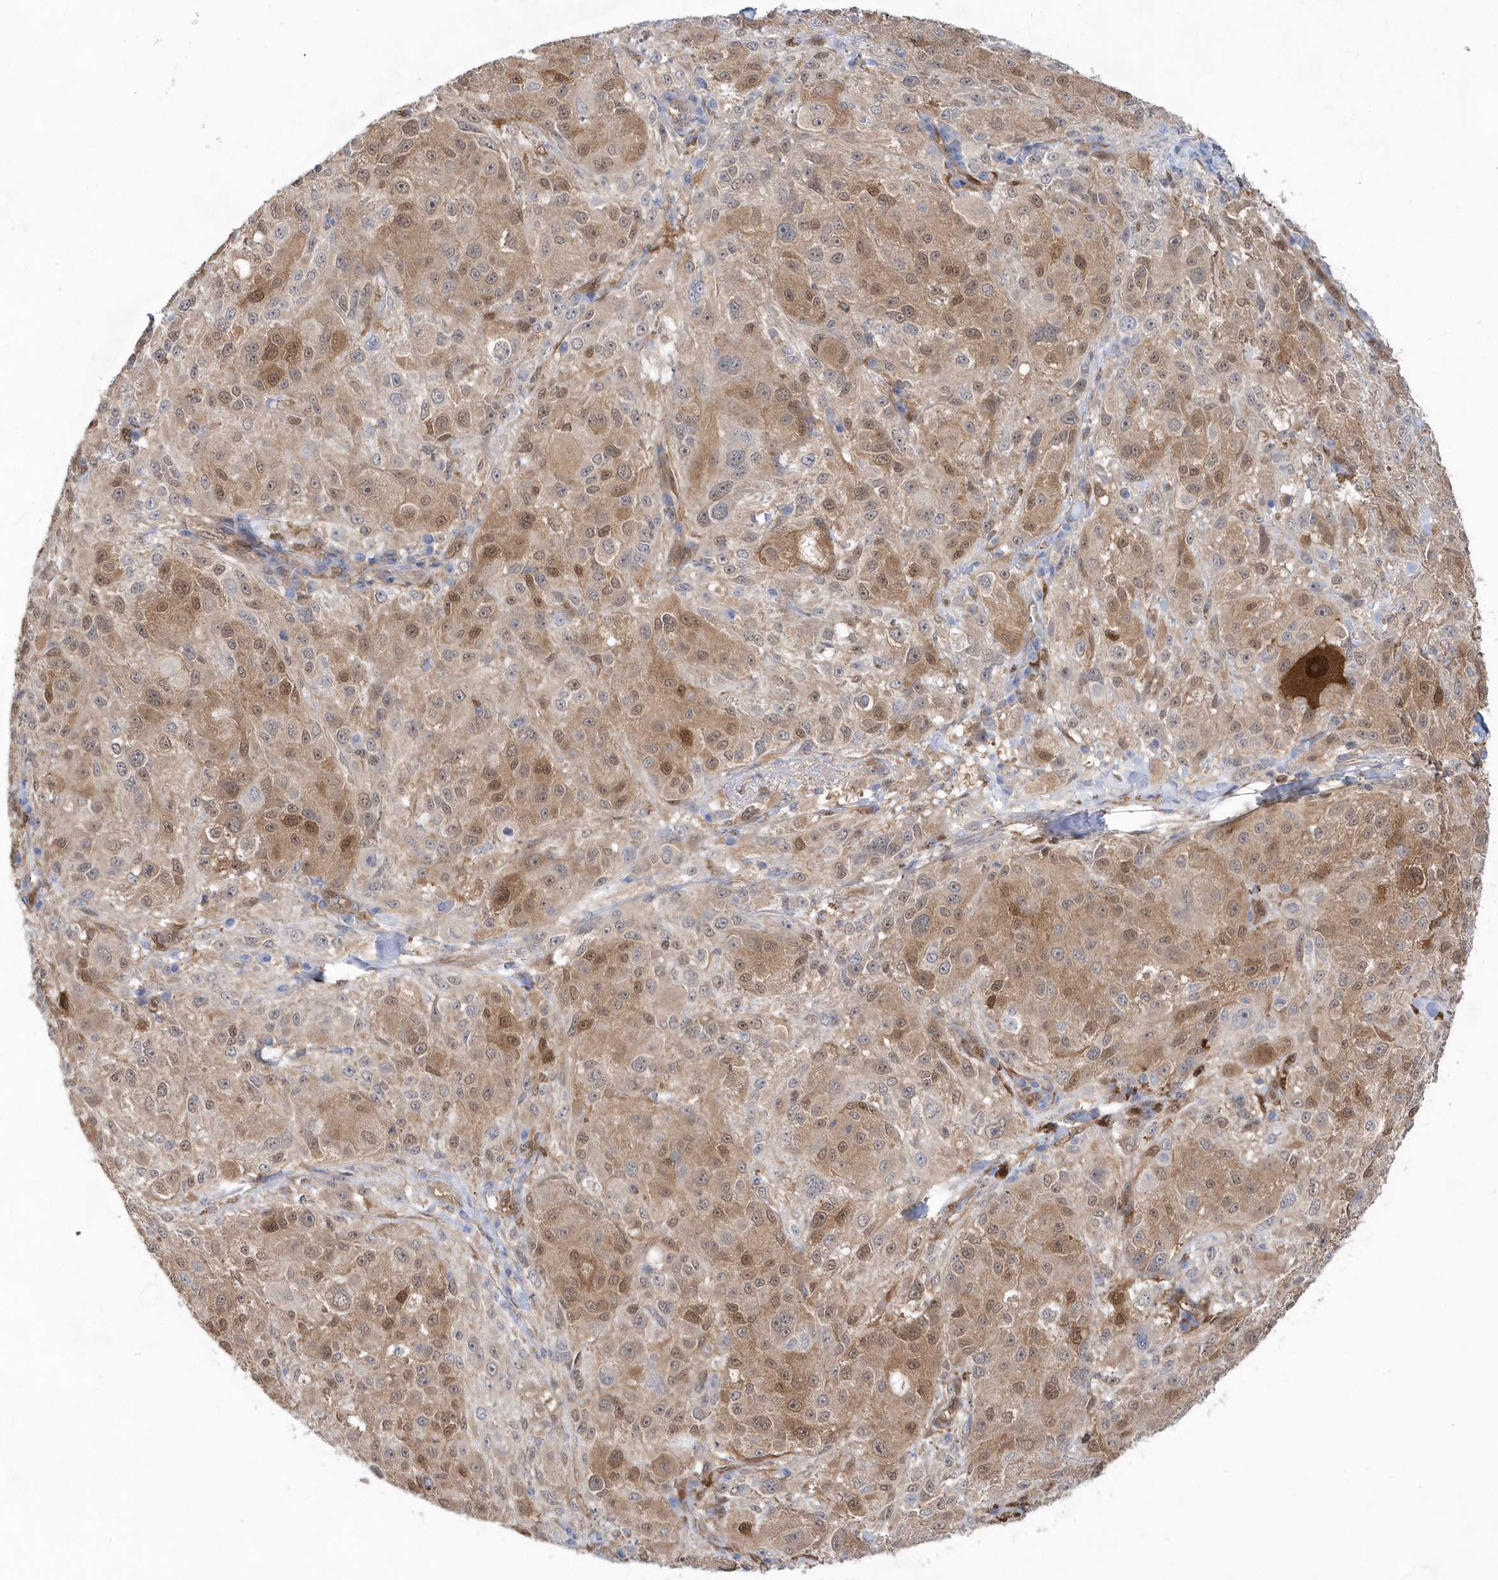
{"staining": {"intensity": "moderate", "quantity": ">75%", "location": "cytoplasmic/membranous,nuclear"}, "tissue": "melanoma", "cell_type": "Tumor cells", "image_type": "cancer", "snomed": [{"axis": "morphology", "description": "Necrosis, NOS"}, {"axis": "morphology", "description": "Malignant melanoma, NOS"}, {"axis": "topography", "description": "Skin"}], "caption": "Protein staining of malignant melanoma tissue shows moderate cytoplasmic/membranous and nuclear staining in approximately >75% of tumor cells.", "gene": "BDH2", "patient": {"sex": "female", "age": 87}}